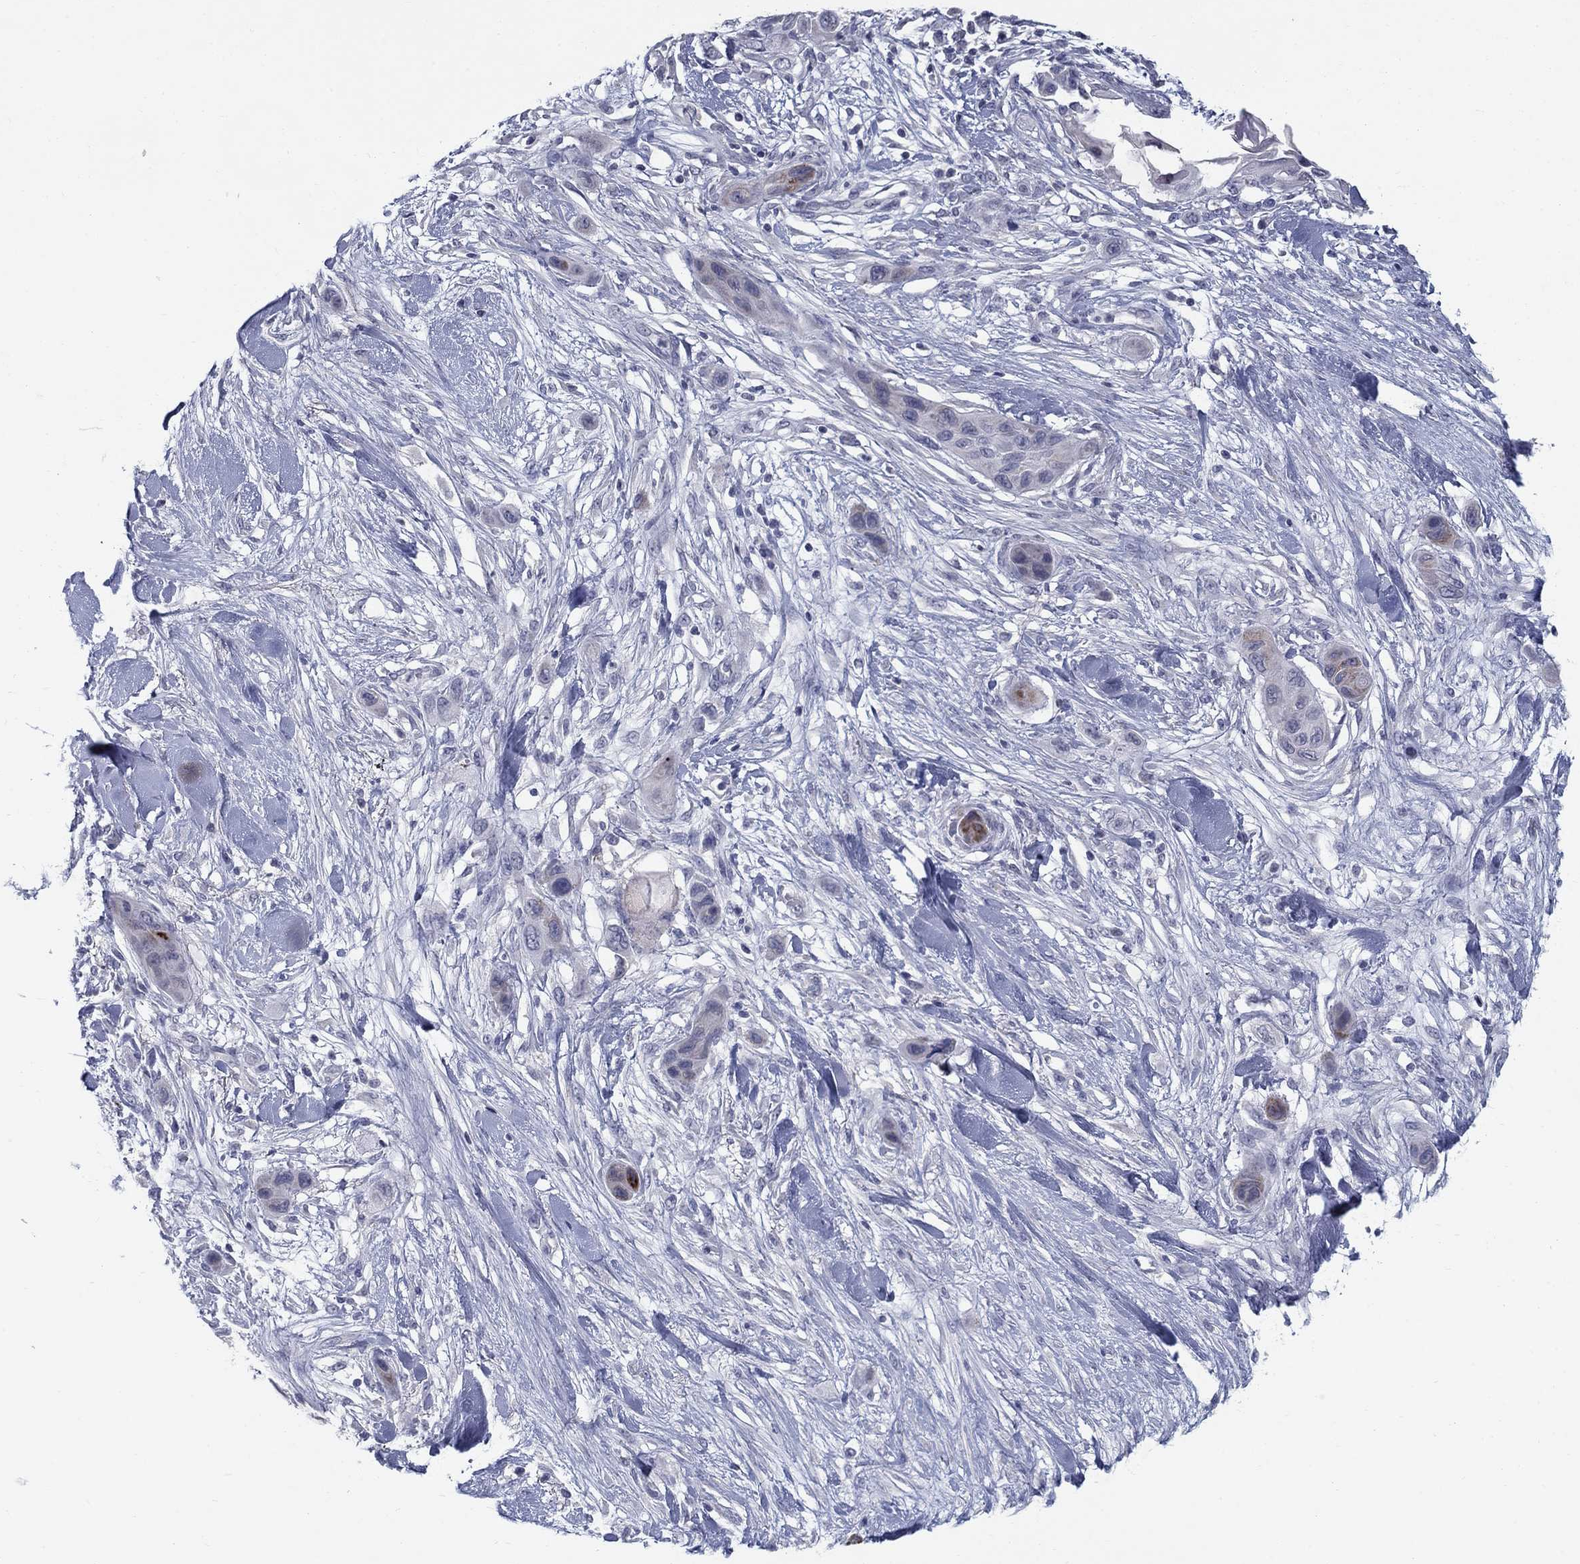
{"staining": {"intensity": "negative", "quantity": "none", "location": "none"}, "tissue": "skin cancer", "cell_type": "Tumor cells", "image_type": "cancer", "snomed": [{"axis": "morphology", "description": "Squamous cell carcinoma, NOS"}, {"axis": "topography", "description": "Skin"}], "caption": "There is no significant positivity in tumor cells of skin cancer (squamous cell carcinoma).", "gene": "NTRK2", "patient": {"sex": "male", "age": 79}}